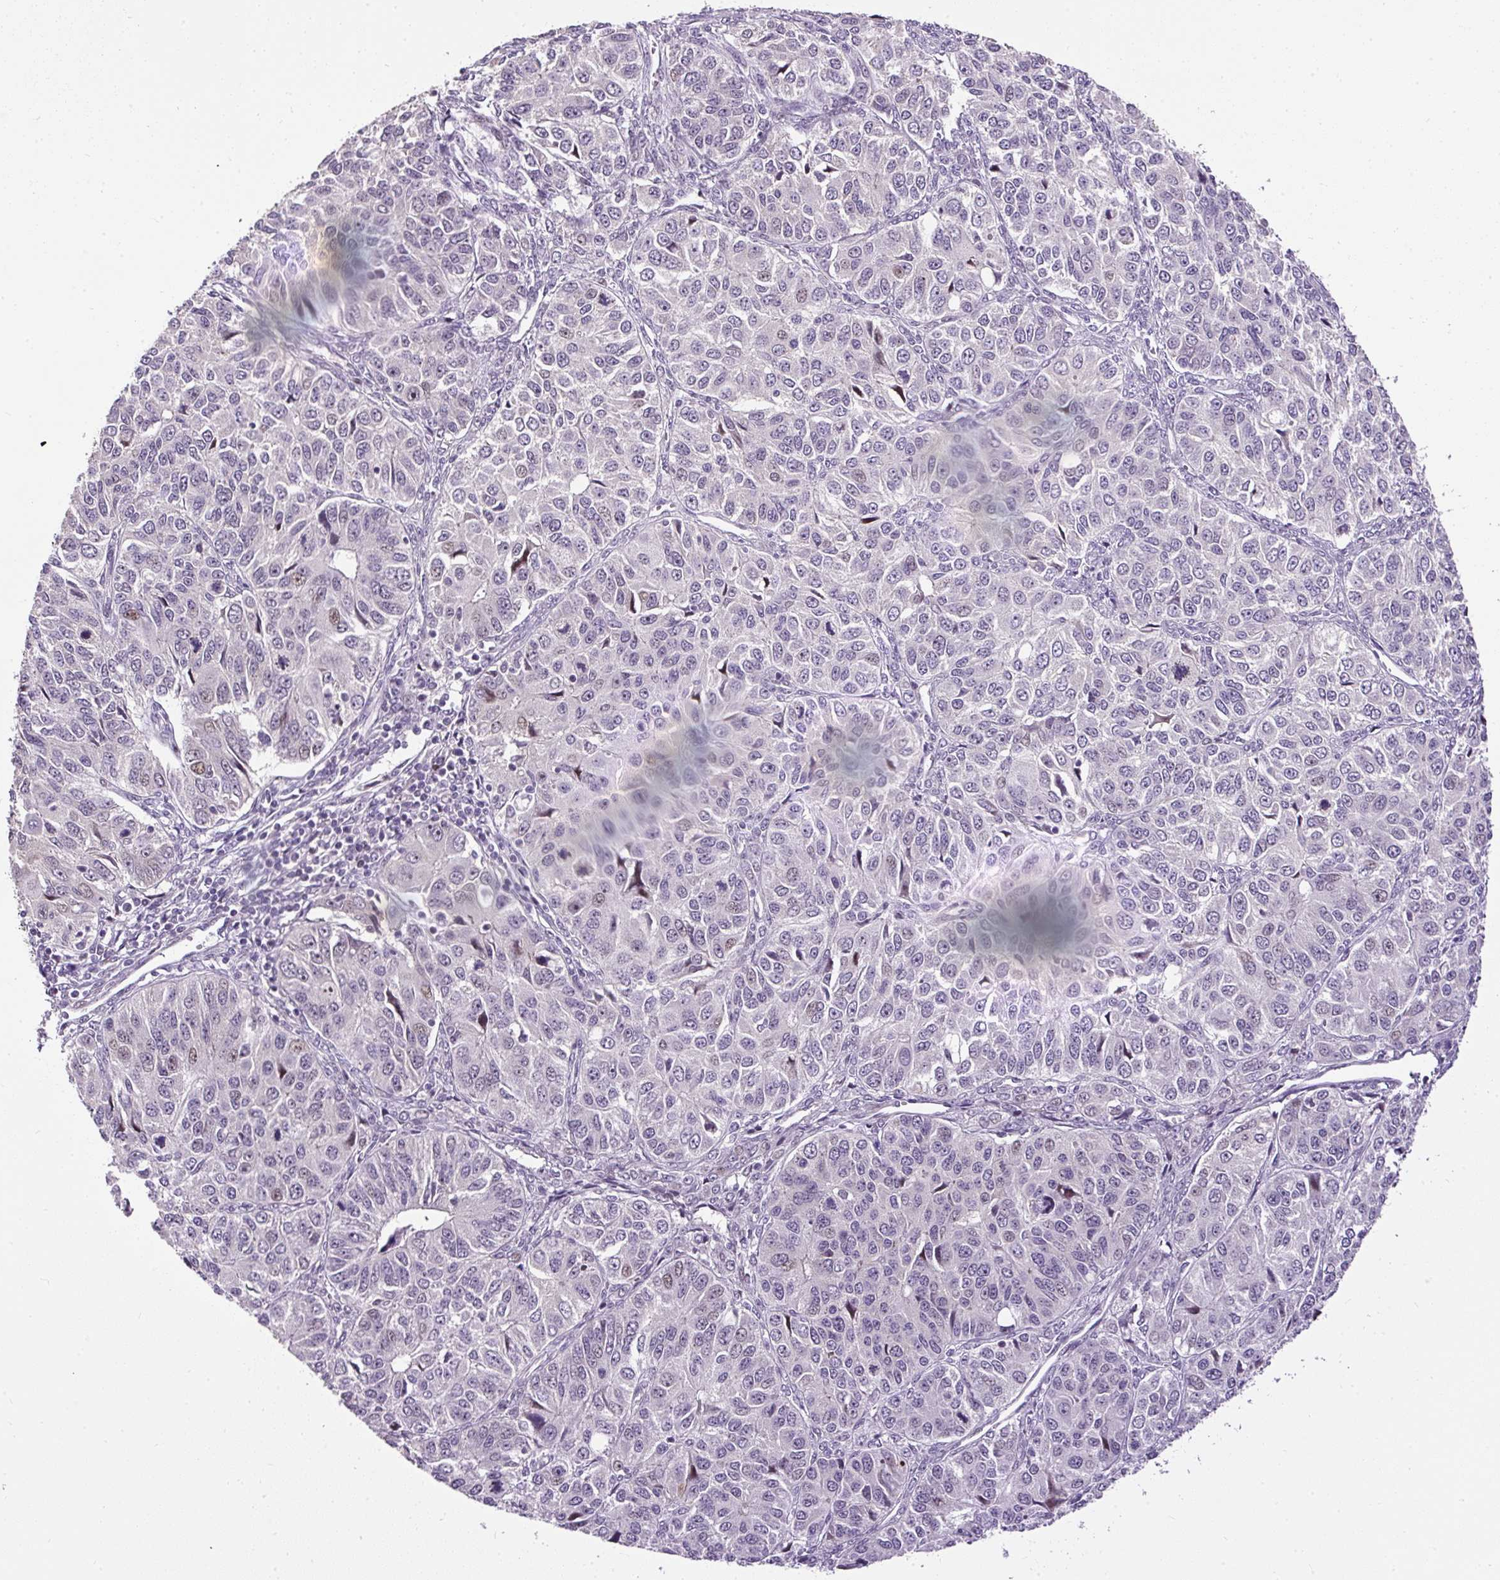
{"staining": {"intensity": "moderate", "quantity": "<25%", "location": "nuclear"}, "tissue": "ovarian cancer", "cell_type": "Tumor cells", "image_type": "cancer", "snomed": [{"axis": "morphology", "description": "Carcinoma, endometroid"}, {"axis": "topography", "description": "Ovary"}], "caption": "Human endometroid carcinoma (ovarian) stained with a brown dye exhibits moderate nuclear positive expression in about <25% of tumor cells.", "gene": "ARHGEF18", "patient": {"sex": "female", "age": 51}}